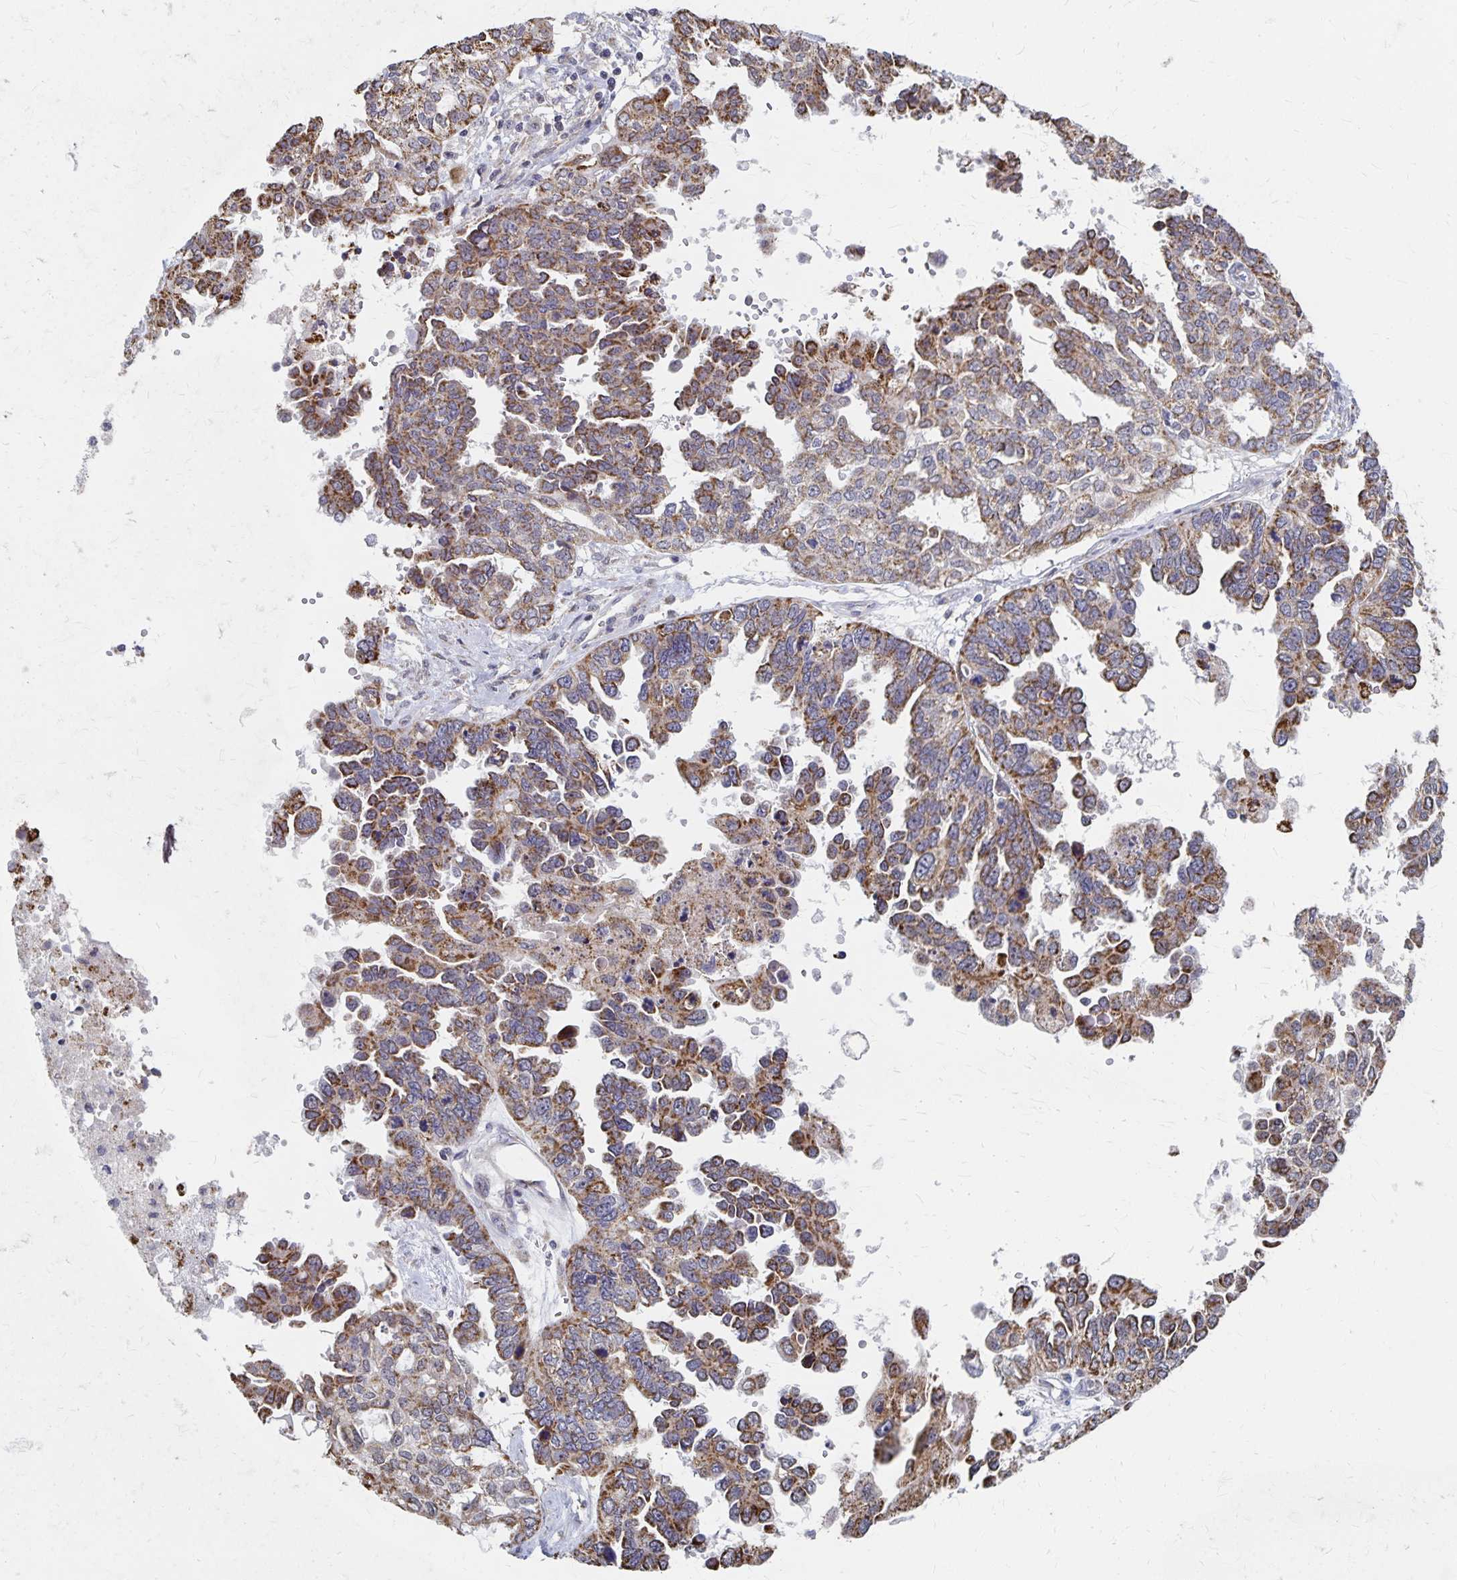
{"staining": {"intensity": "strong", "quantity": ">75%", "location": "cytoplasmic/membranous"}, "tissue": "ovarian cancer", "cell_type": "Tumor cells", "image_type": "cancer", "snomed": [{"axis": "morphology", "description": "Cystadenocarcinoma, serous, NOS"}, {"axis": "topography", "description": "Ovary"}], "caption": "There is high levels of strong cytoplasmic/membranous staining in tumor cells of ovarian serous cystadenocarcinoma, as demonstrated by immunohistochemical staining (brown color).", "gene": "DYRK4", "patient": {"sex": "female", "age": 53}}